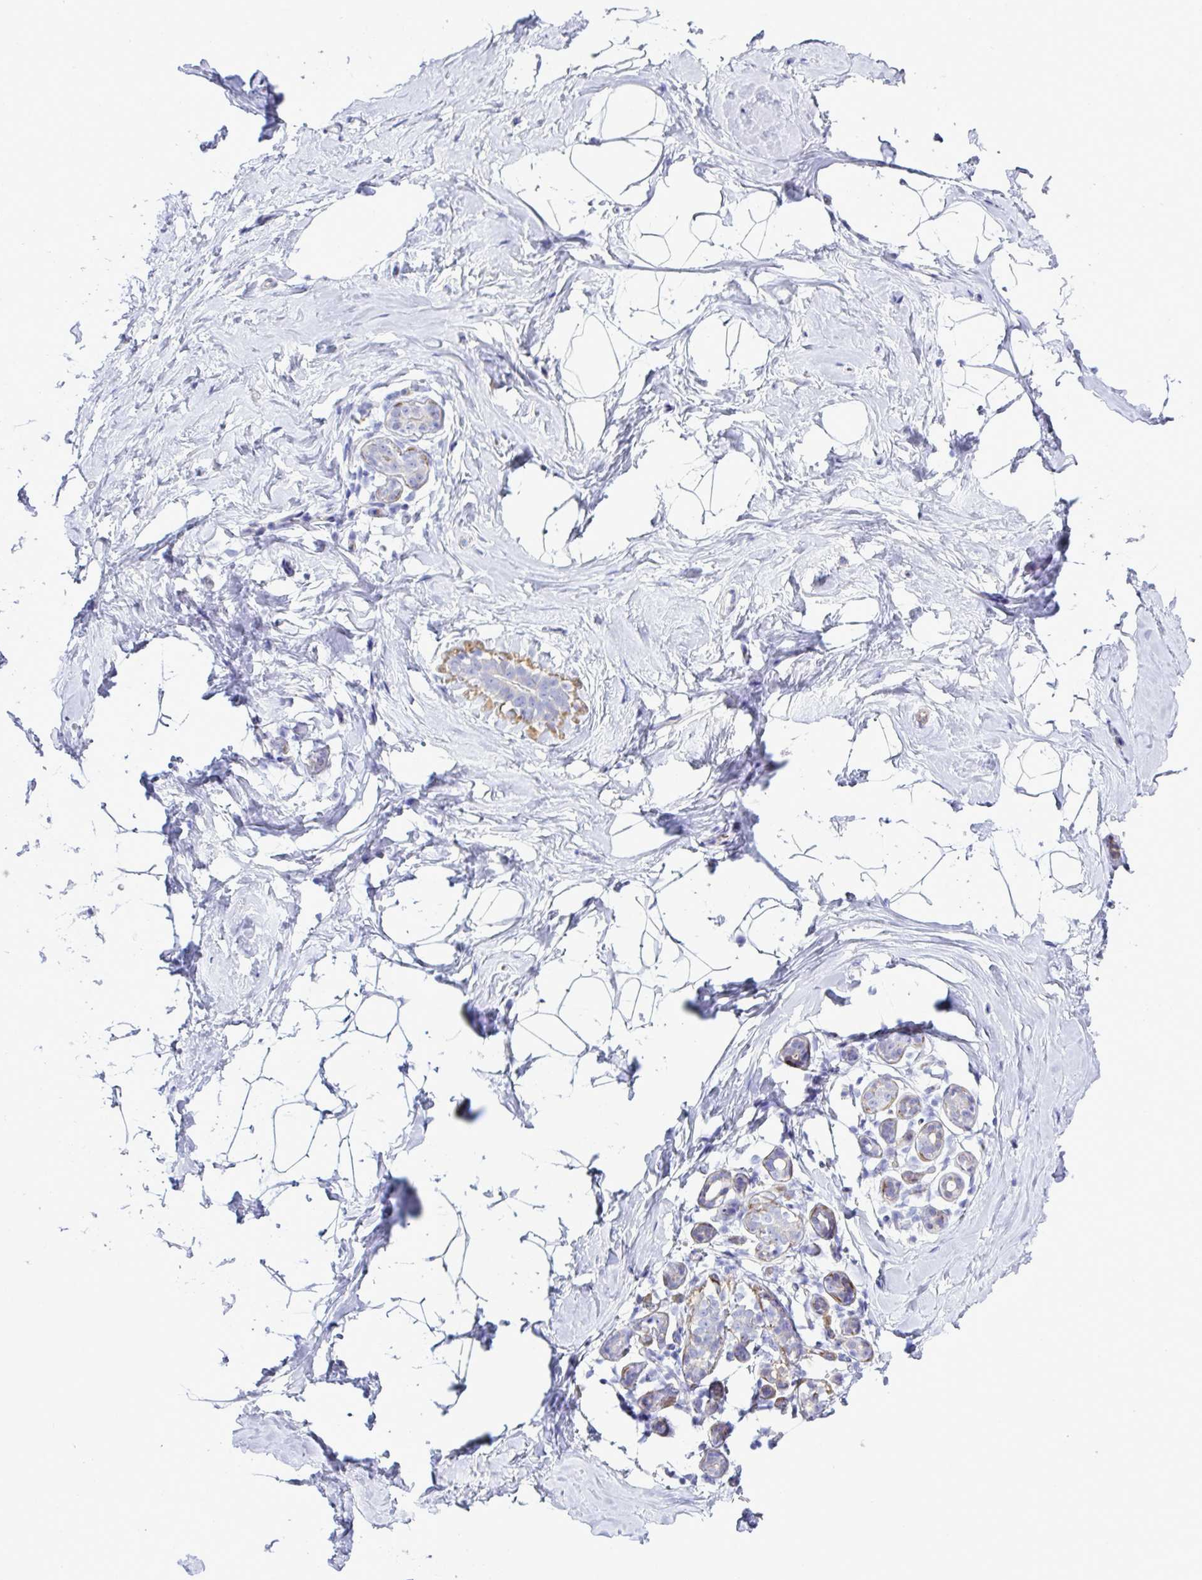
{"staining": {"intensity": "negative", "quantity": "none", "location": "none"}, "tissue": "breast", "cell_type": "Adipocytes", "image_type": "normal", "snomed": [{"axis": "morphology", "description": "Normal tissue, NOS"}, {"axis": "topography", "description": "Breast"}], "caption": "Adipocytes are negative for protein expression in benign human breast. The staining was performed using DAB (3,3'-diaminobenzidine) to visualize the protein expression in brown, while the nuclei were stained in blue with hematoxylin (Magnification: 20x).", "gene": "MED11", "patient": {"sex": "female", "age": 32}}